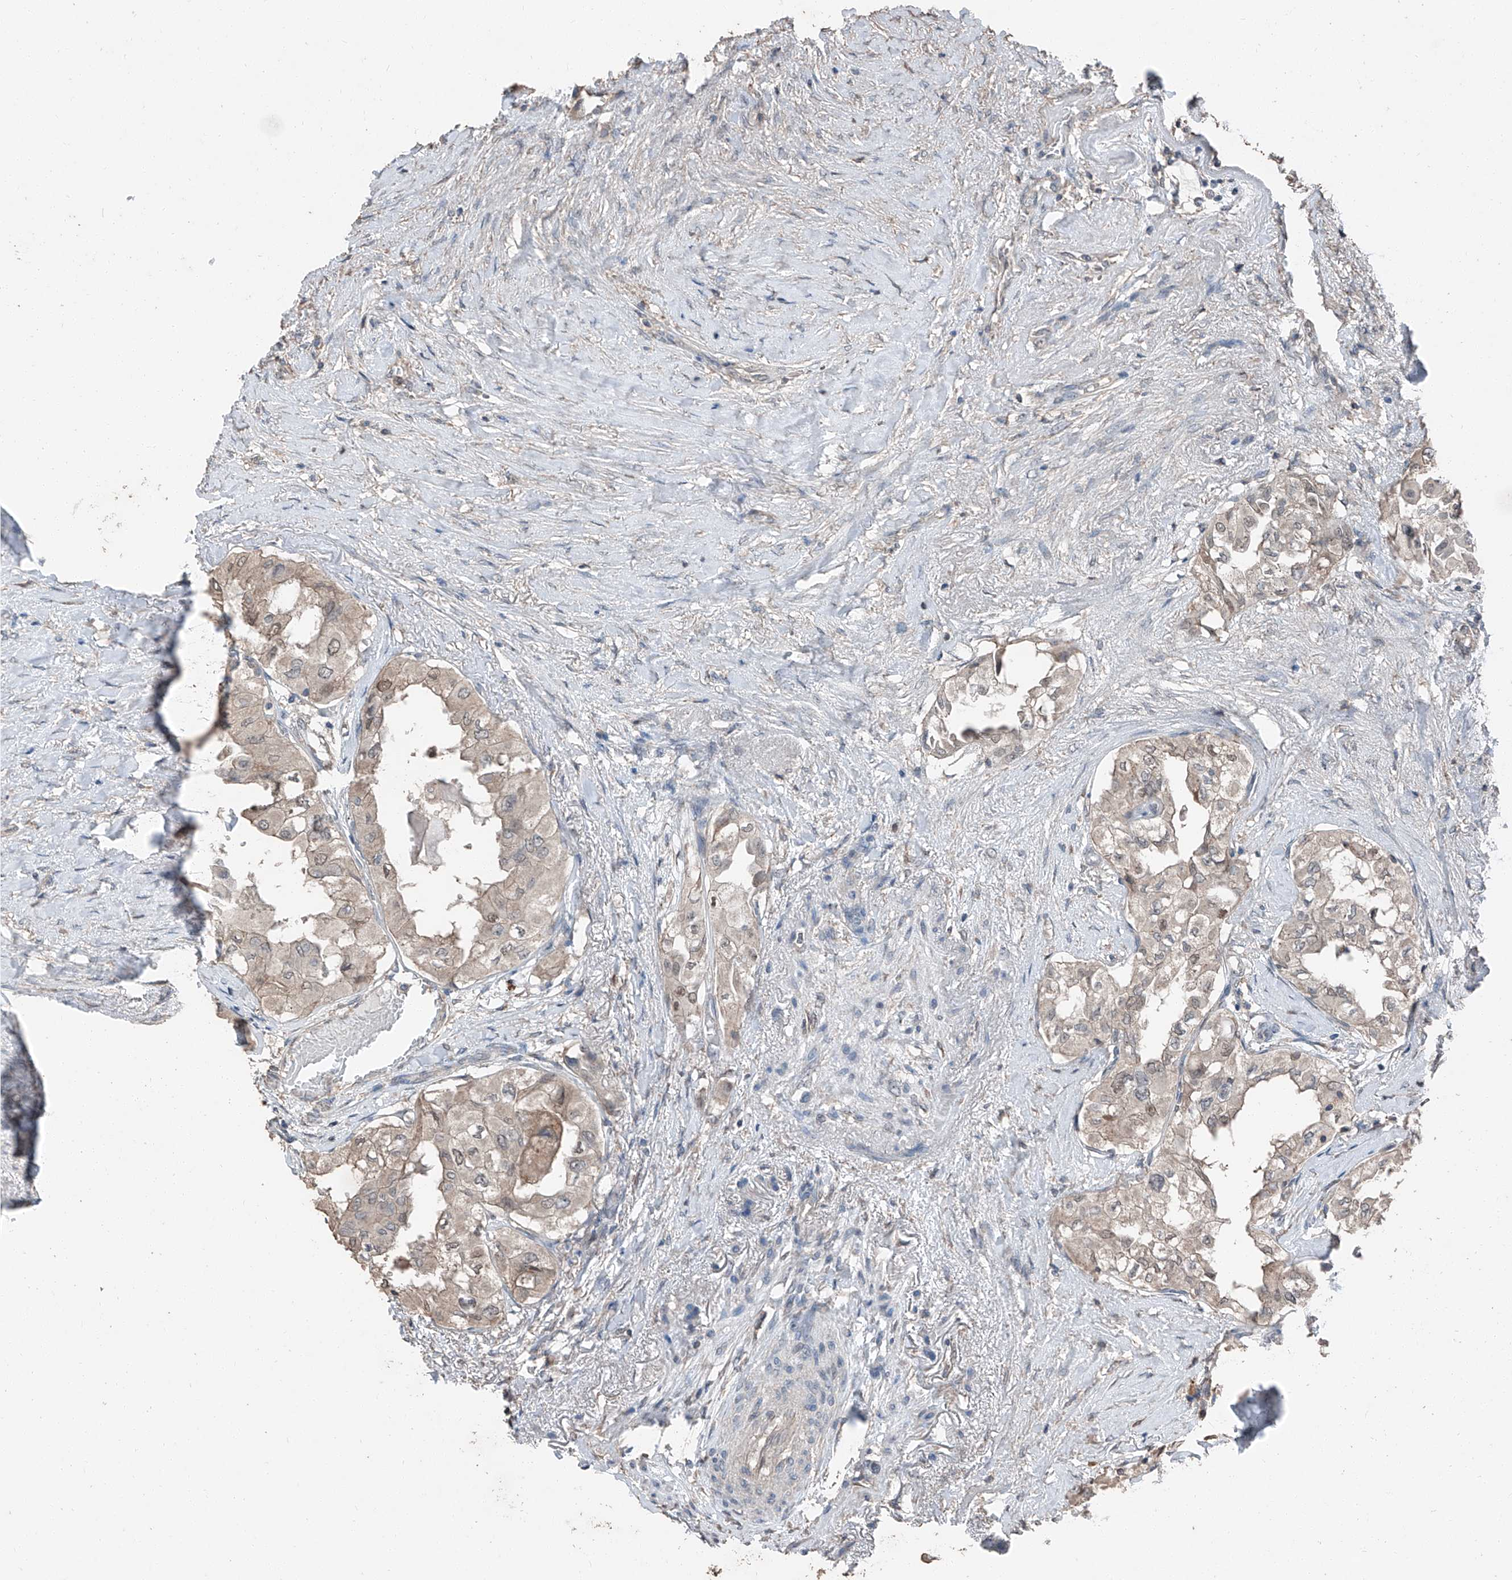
{"staining": {"intensity": "weak", "quantity": "25%-75%", "location": "cytoplasmic/membranous,nuclear"}, "tissue": "thyroid cancer", "cell_type": "Tumor cells", "image_type": "cancer", "snomed": [{"axis": "morphology", "description": "Papillary adenocarcinoma, NOS"}, {"axis": "topography", "description": "Thyroid gland"}], "caption": "Immunohistochemical staining of thyroid cancer (papillary adenocarcinoma) demonstrates weak cytoplasmic/membranous and nuclear protein positivity in about 25%-75% of tumor cells.", "gene": "MAMLD1", "patient": {"sex": "female", "age": 59}}